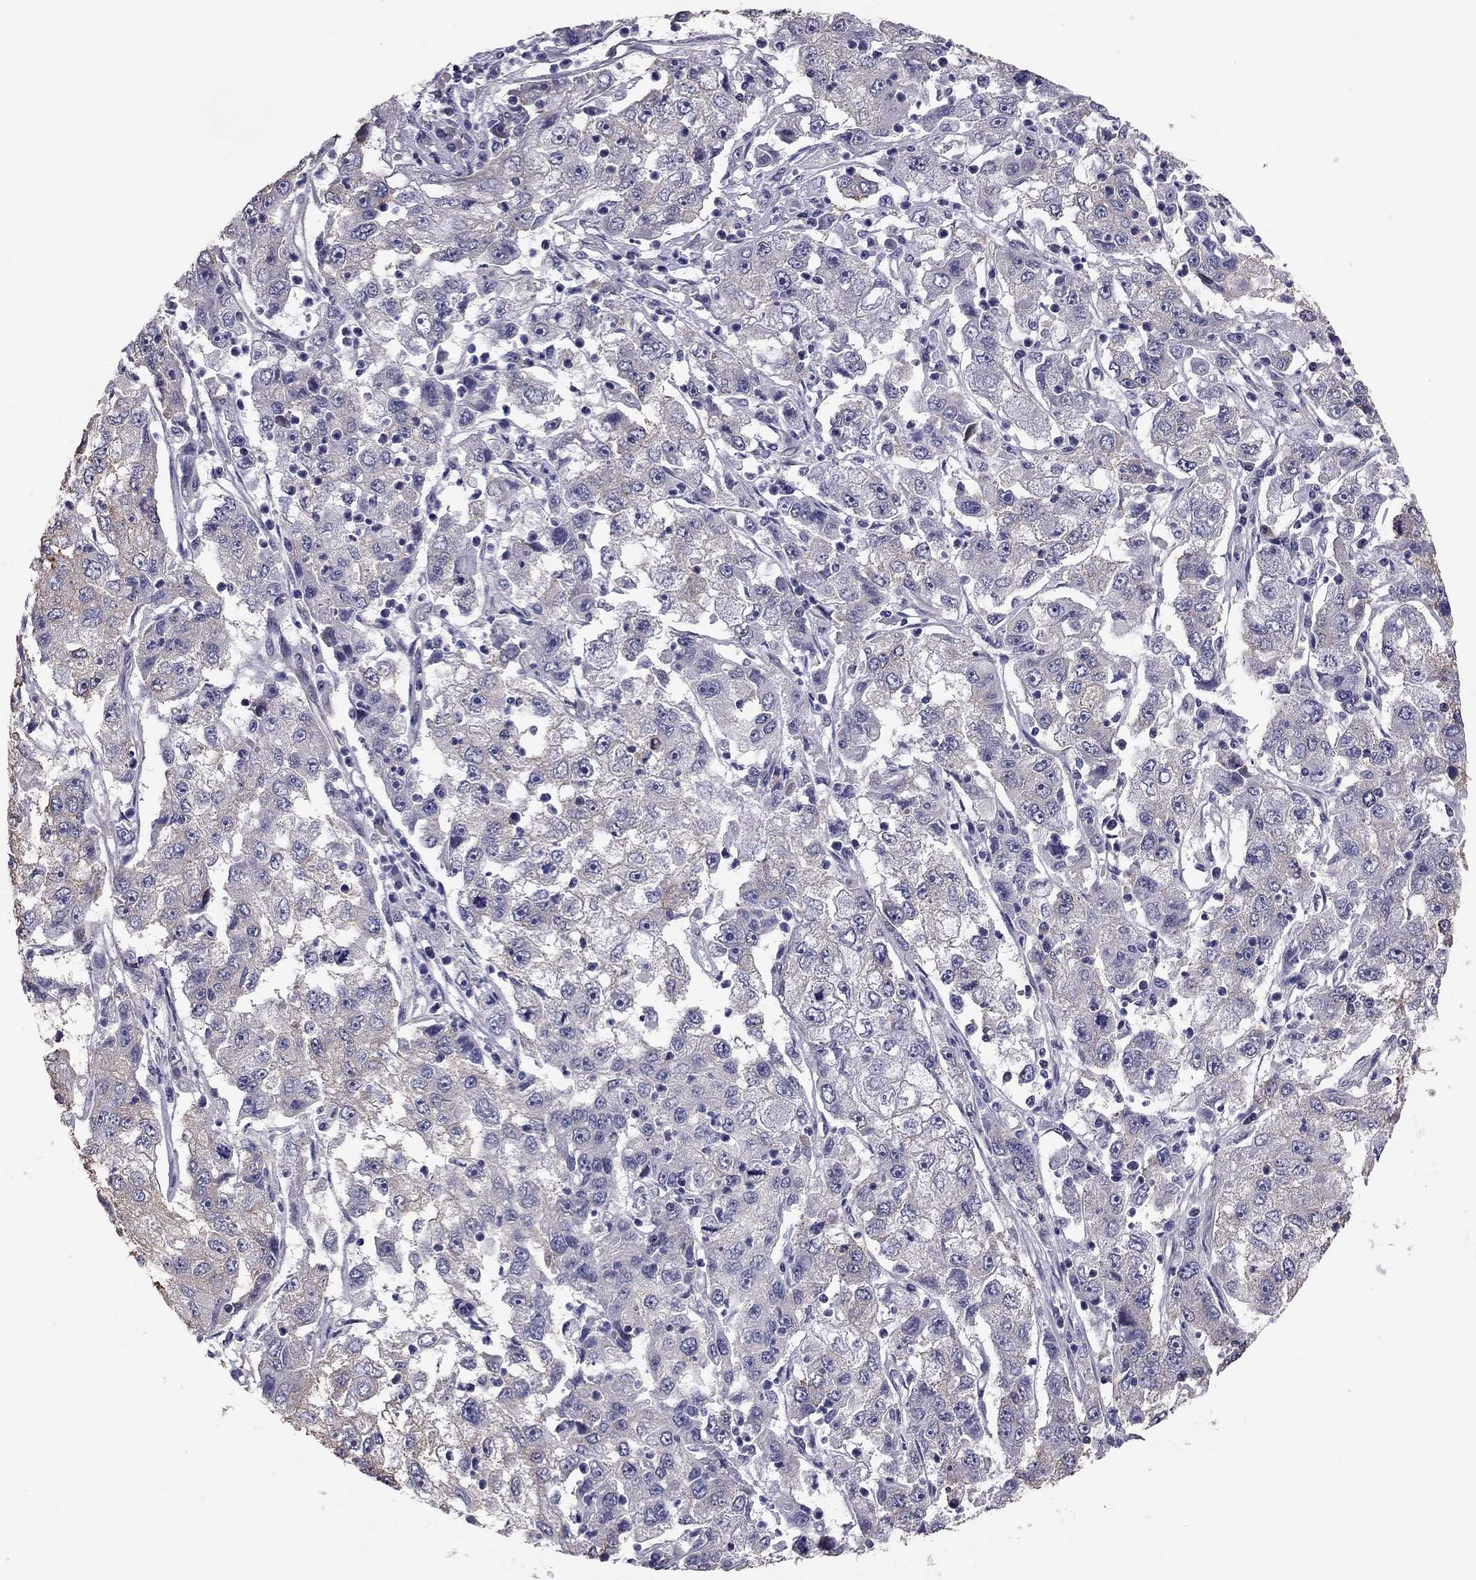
{"staining": {"intensity": "negative", "quantity": "none", "location": "none"}, "tissue": "cervical cancer", "cell_type": "Tumor cells", "image_type": "cancer", "snomed": [{"axis": "morphology", "description": "Squamous cell carcinoma, NOS"}, {"axis": "topography", "description": "Cervix"}], "caption": "The photomicrograph shows no significant staining in tumor cells of squamous cell carcinoma (cervical).", "gene": "GJB4", "patient": {"sex": "female", "age": 36}}